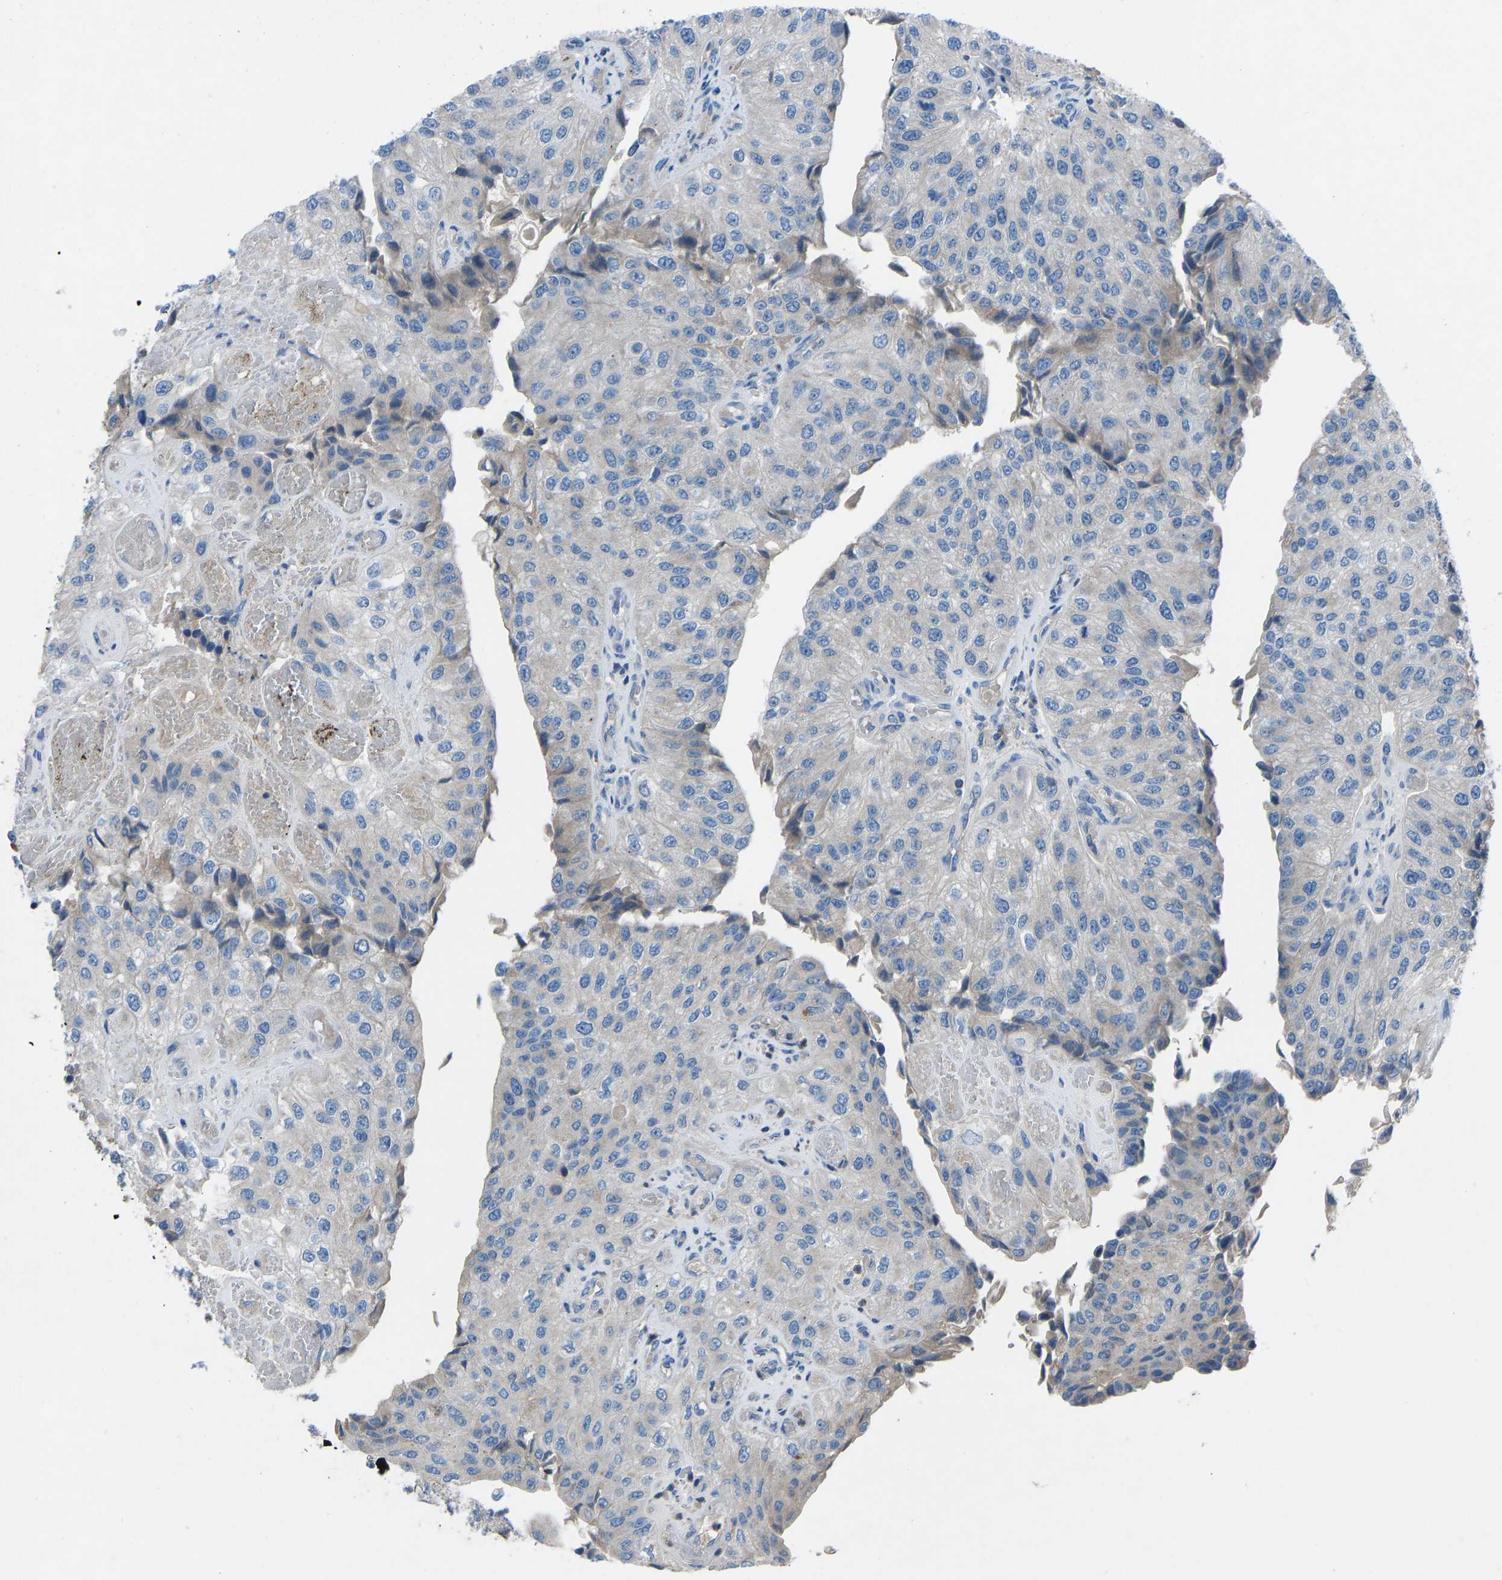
{"staining": {"intensity": "negative", "quantity": "none", "location": "none"}, "tissue": "urothelial cancer", "cell_type": "Tumor cells", "image_type": "cancer", "snomed": [{"axis": "morphology", "description": "Urothelial carcinoma, High grade"}, {"axis": "topography", "description": "Kidney"}, {"axis": "topography", "description": "Urinary bladder"}], "caption": "The micrograph exhibits no staining of tumor cells in urothelial cancer. The staining was performed using DAB to visualize the protein expression in brown, while the nuclei were stained in blue with hematoxylin (Magnification: 20x).", "gene": "GRK6", "patient": {"sex": "male", "age": 77}}